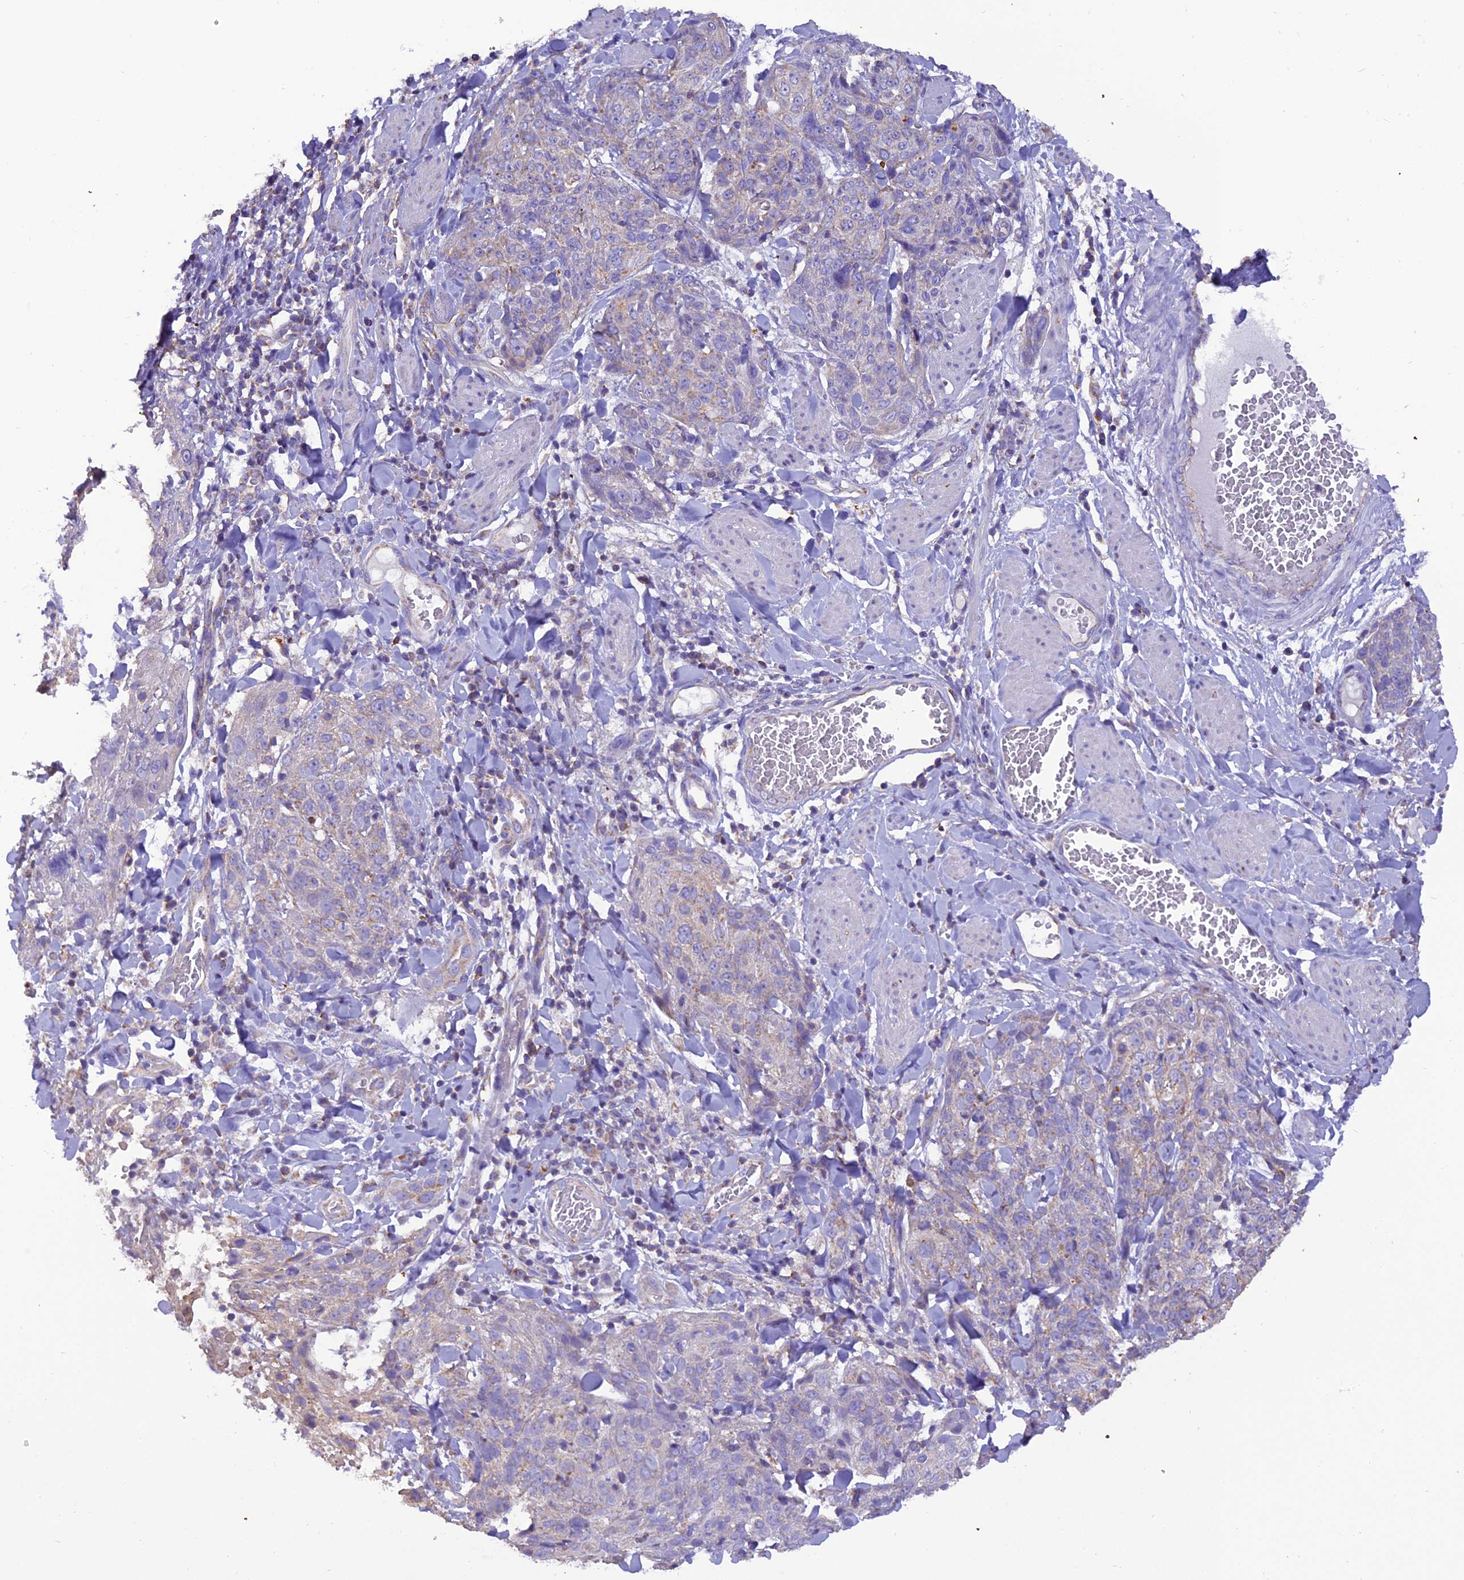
{"staining": {"intensity": "weak", "quantity": "<25%", "location": "cytoplasmic/membranous"}, "tissue": "skin cancer", "cell_type": "Tumor cells", "image_type": "cancer", "snomed": [{"axis": "morphology", "description": "Squamous cell carcinoma, NOS"}, {"axis": "topography", "description": "Skin"}, {"axis": "topography", "description": "Vulva"}], "caption": "Protein analysis of skin cancer exhibits no significant expression in tumor cells.", "gene": "GPD1", "patient": {"sex": "female", "age": 85}}